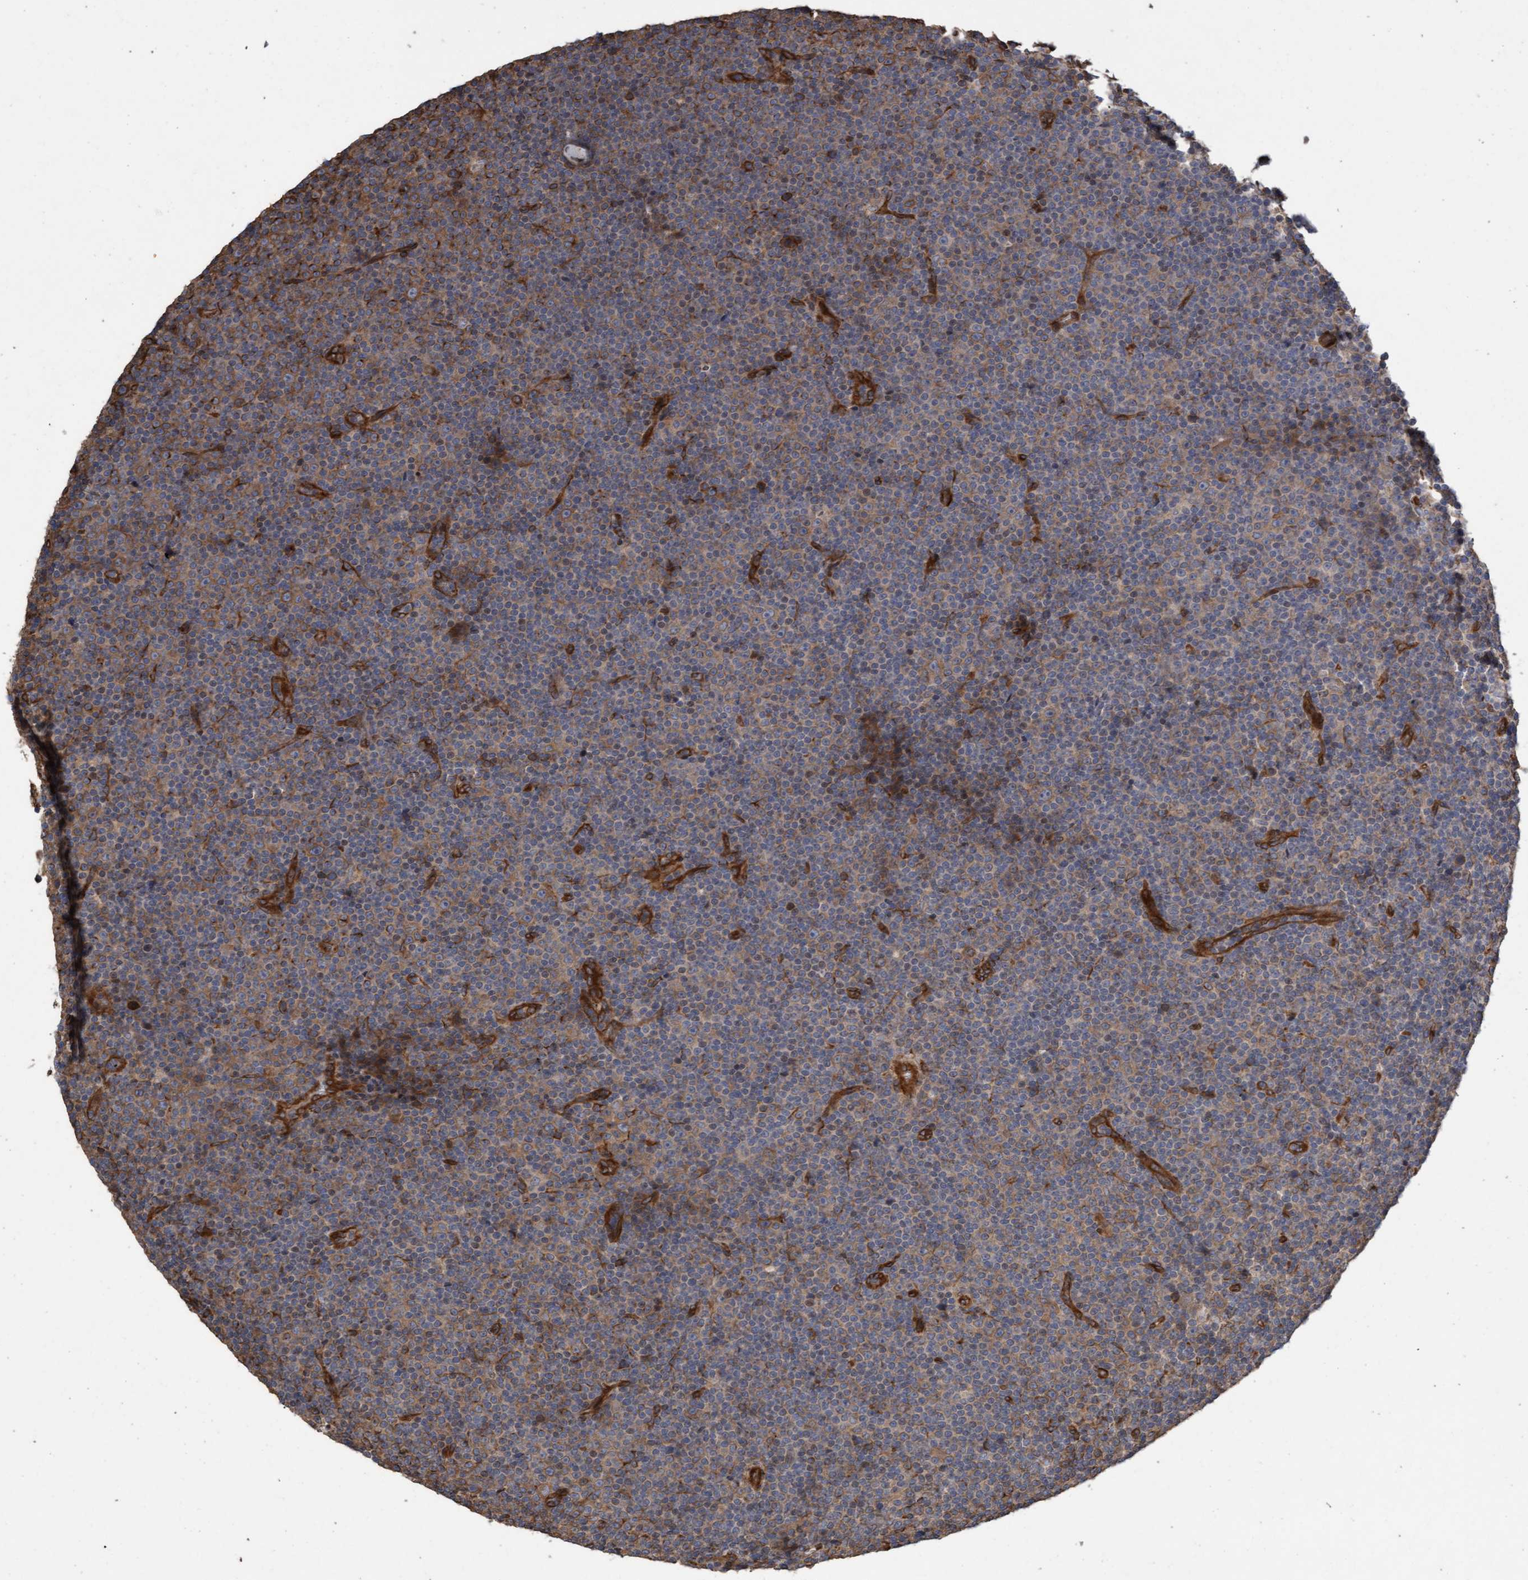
{"staining": {"intensity": "moderate", "quantity": "<25%", "location": "cytoplasmic/membranous"}, "tissue": "lymphoma", "cell_type": "Tumor cells", "image_type": "cancer", "snomed": [{"axis": "morphology", "description": "Malignant lymphoma, non-Hodgkin's type, Low grade"}, {"axis": "topography", "description": "Lymph node"}], "caption": "Tumor cells show low levels of moderate cytoplasmic/membranous positivity in about <25% of cells in human low-grade malignant lymphoma, non-Hodgkin's type. (IHC, brightfield microscopy, high magnification).", "gene": "CDC42EP4", "patient": {"sex": "female", "age": 67}}